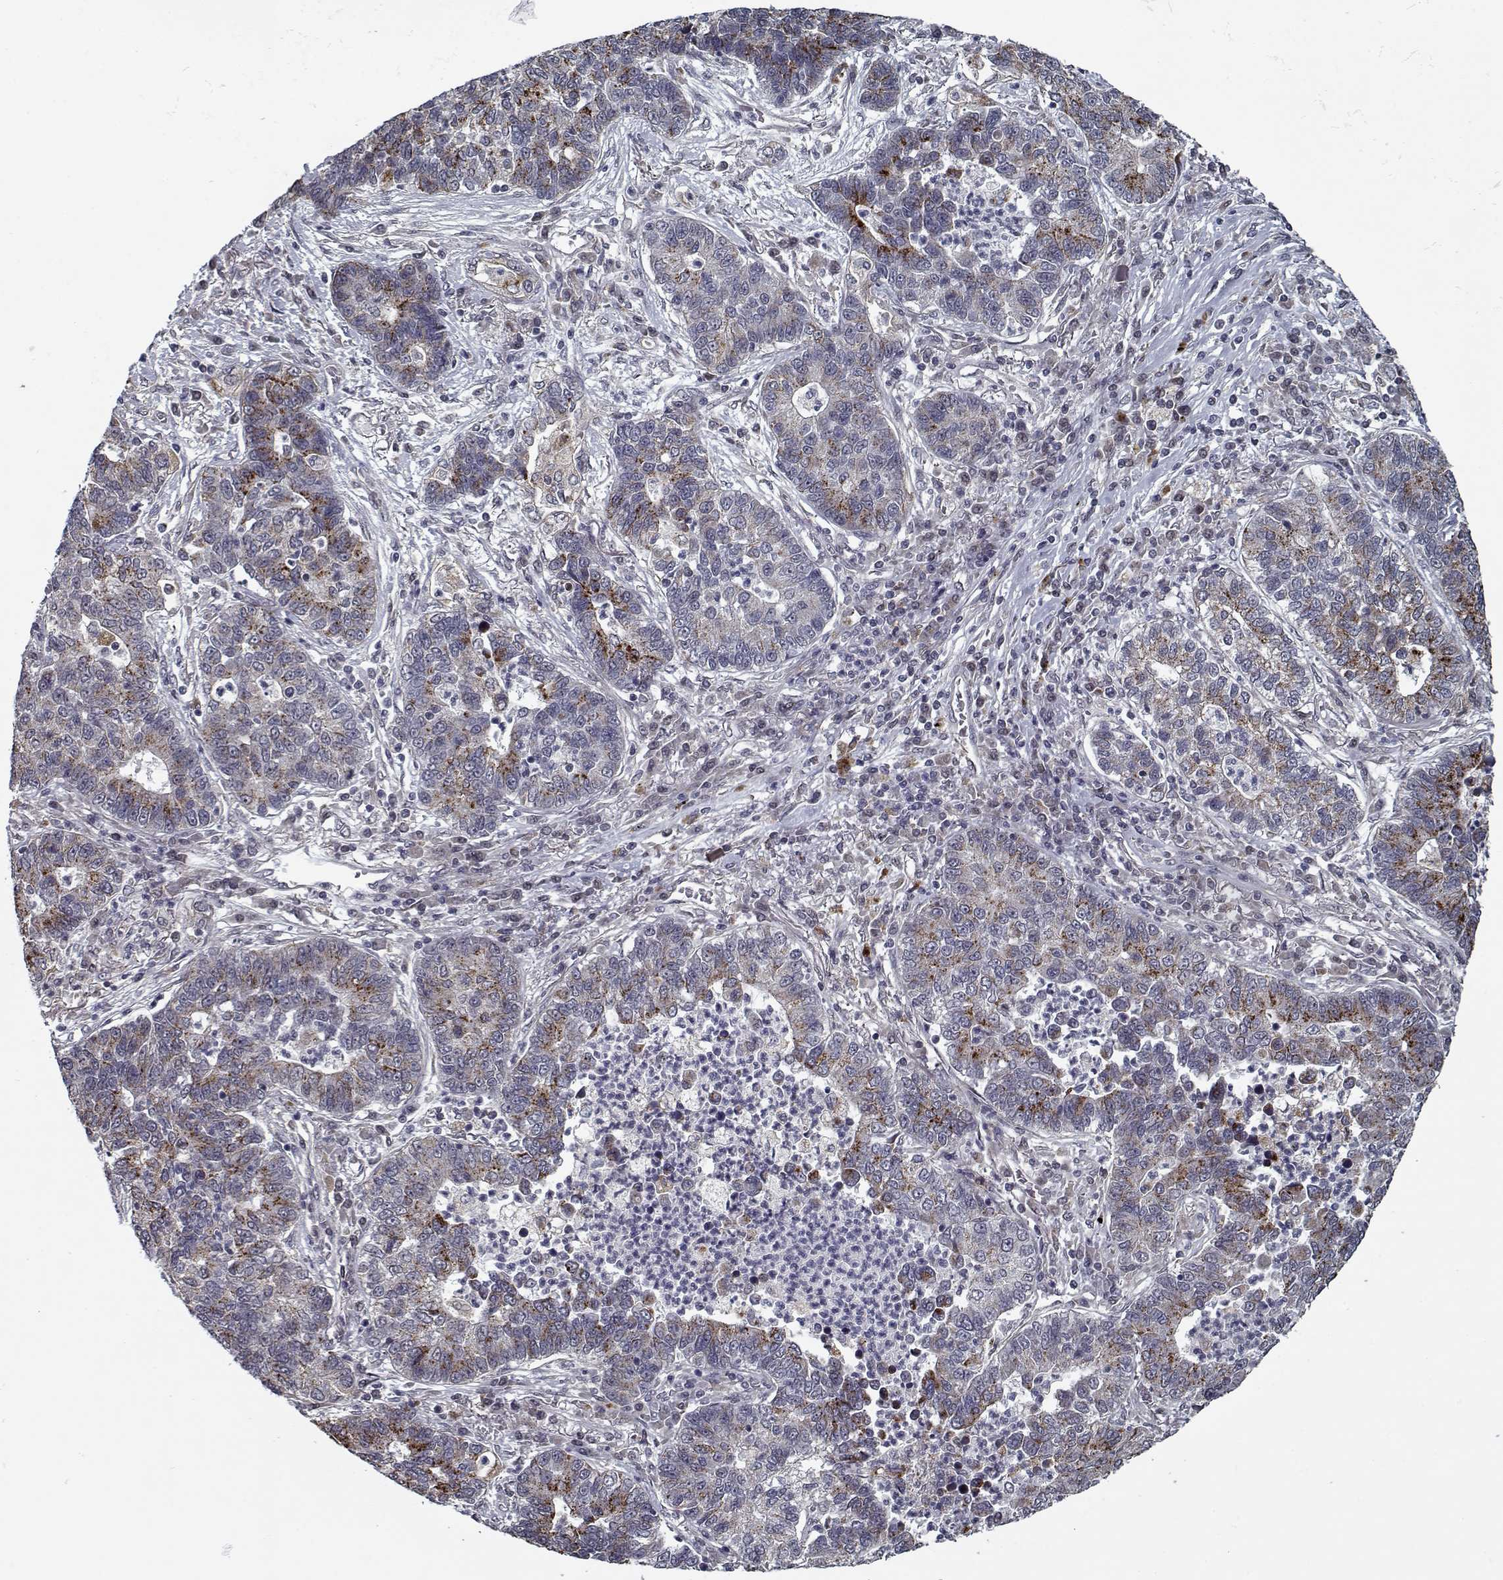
{"staining": {"intensity": "moderate", "quantity": "<25%", "location": "cytoplasmic/membranous"}, "tissue": "lung cancer", "cell_type": "Tumor cells", "image_type": "cancer", "snomed": [{"axis": "morphology", "description": "Adenocarcinoma, NOS"}, {"axis": "topography", "description": "Lung"}], "caption": "Immunohistochemistry photomicrograph of neoplastic tissue: human lung cancer stained using IHC demonstrates low levels of moderate protein expression localized specifically in the cytoplasmic/membranous of tumor cells, appearing as a cytoplasmic/membranous brown color.", "gene": "NLK", "patient": {"sex": "female", "age": 57}}